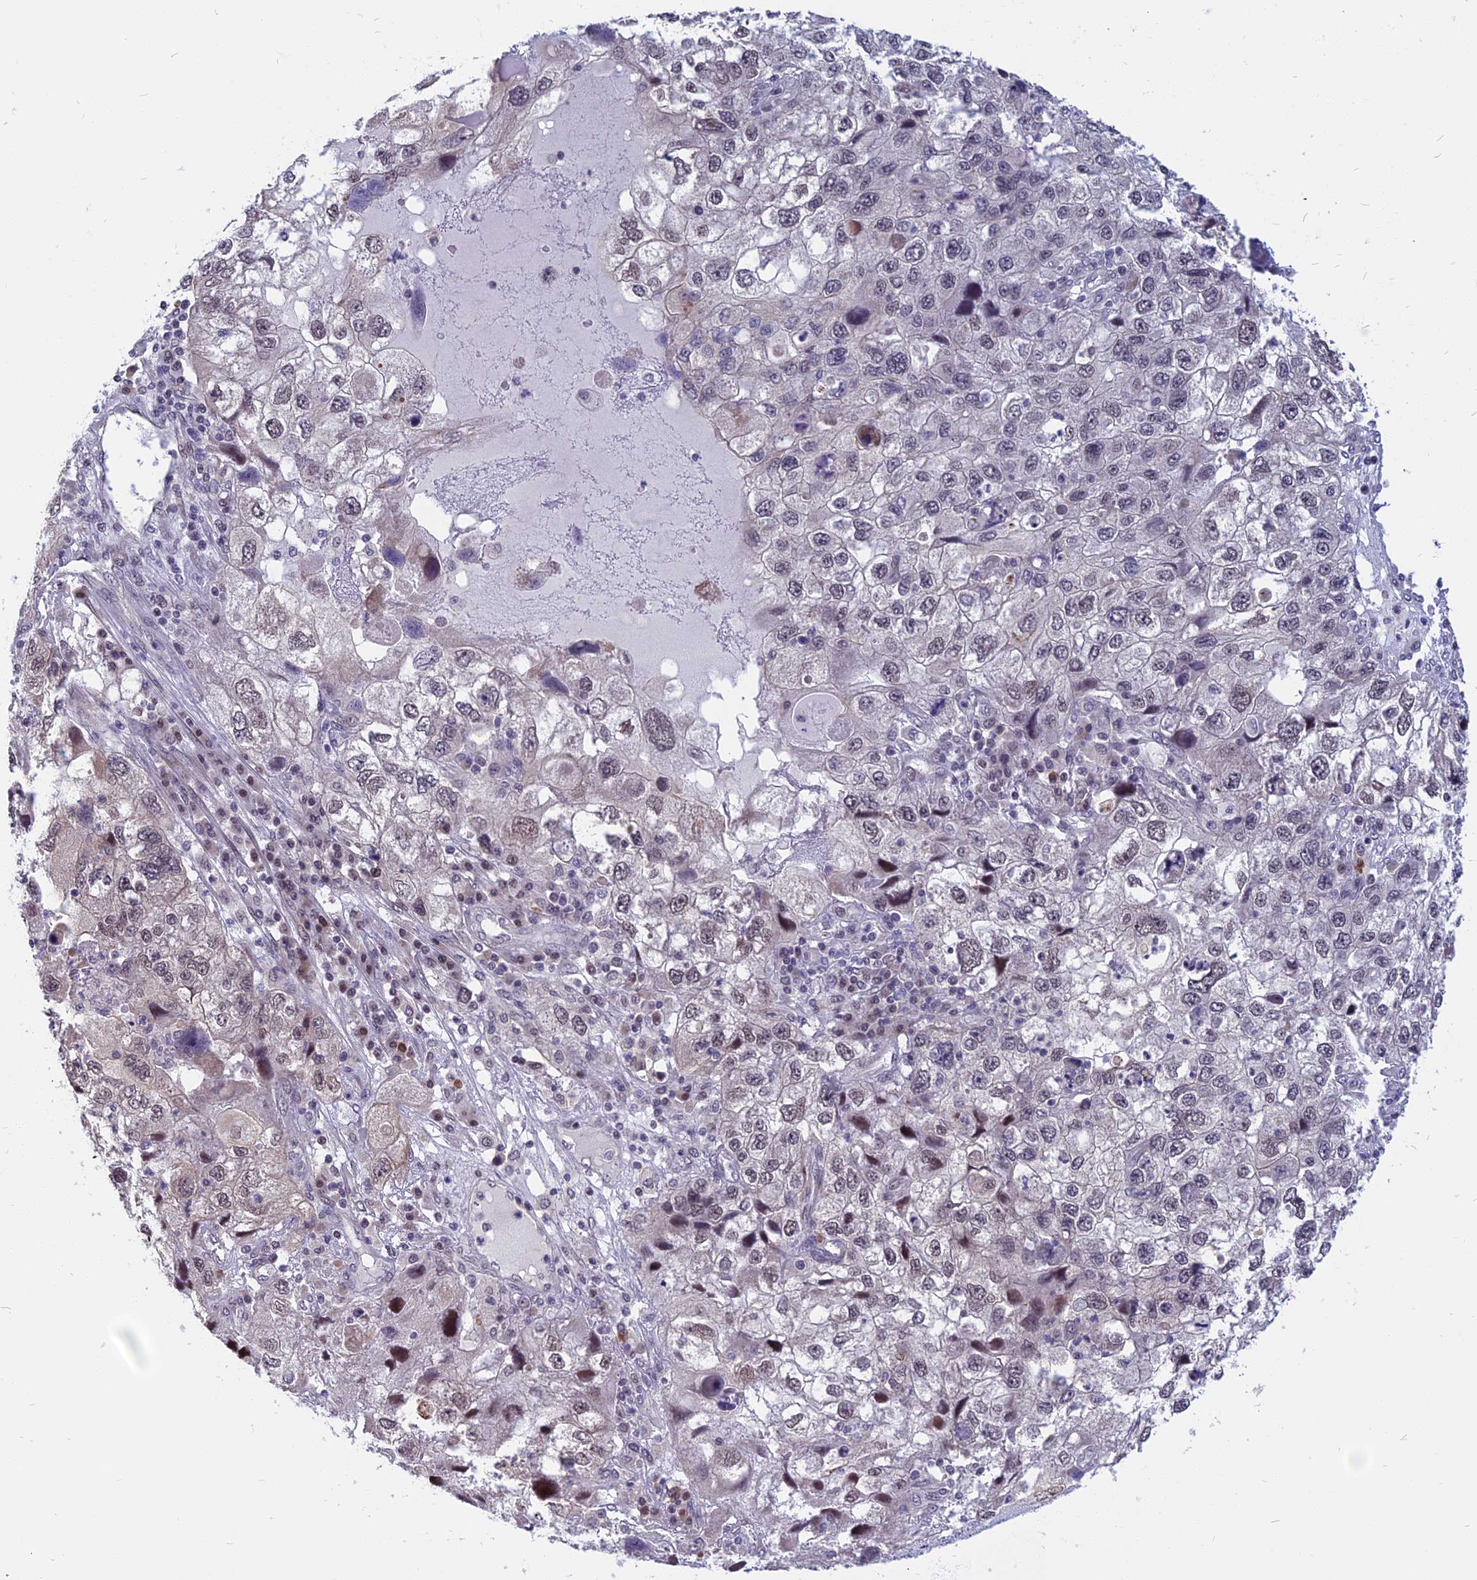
{"staining": {"intensity": "weak", "quantity": "<25%", "location": "nuclear"}, "tissue": "endometrial cancer", "cell_type": "Tumor cells", "image_type": "cancer", "snomed": [{"axis": "morphology", "description": "Adenocarcinoma, NOS"}, {"axis": "topography", "description": "Endometrium"}], "caption": "Immunohistochemistry micrograph of neoplastic tissue: human endometrial cancer (adenocarcinoma) stained with DAB (3,3'-diaminobenzidine) shows no significant protein expression in tumor cells.", "gene": "CCDC113", "patient": {"sex": "female", "age": 49}}